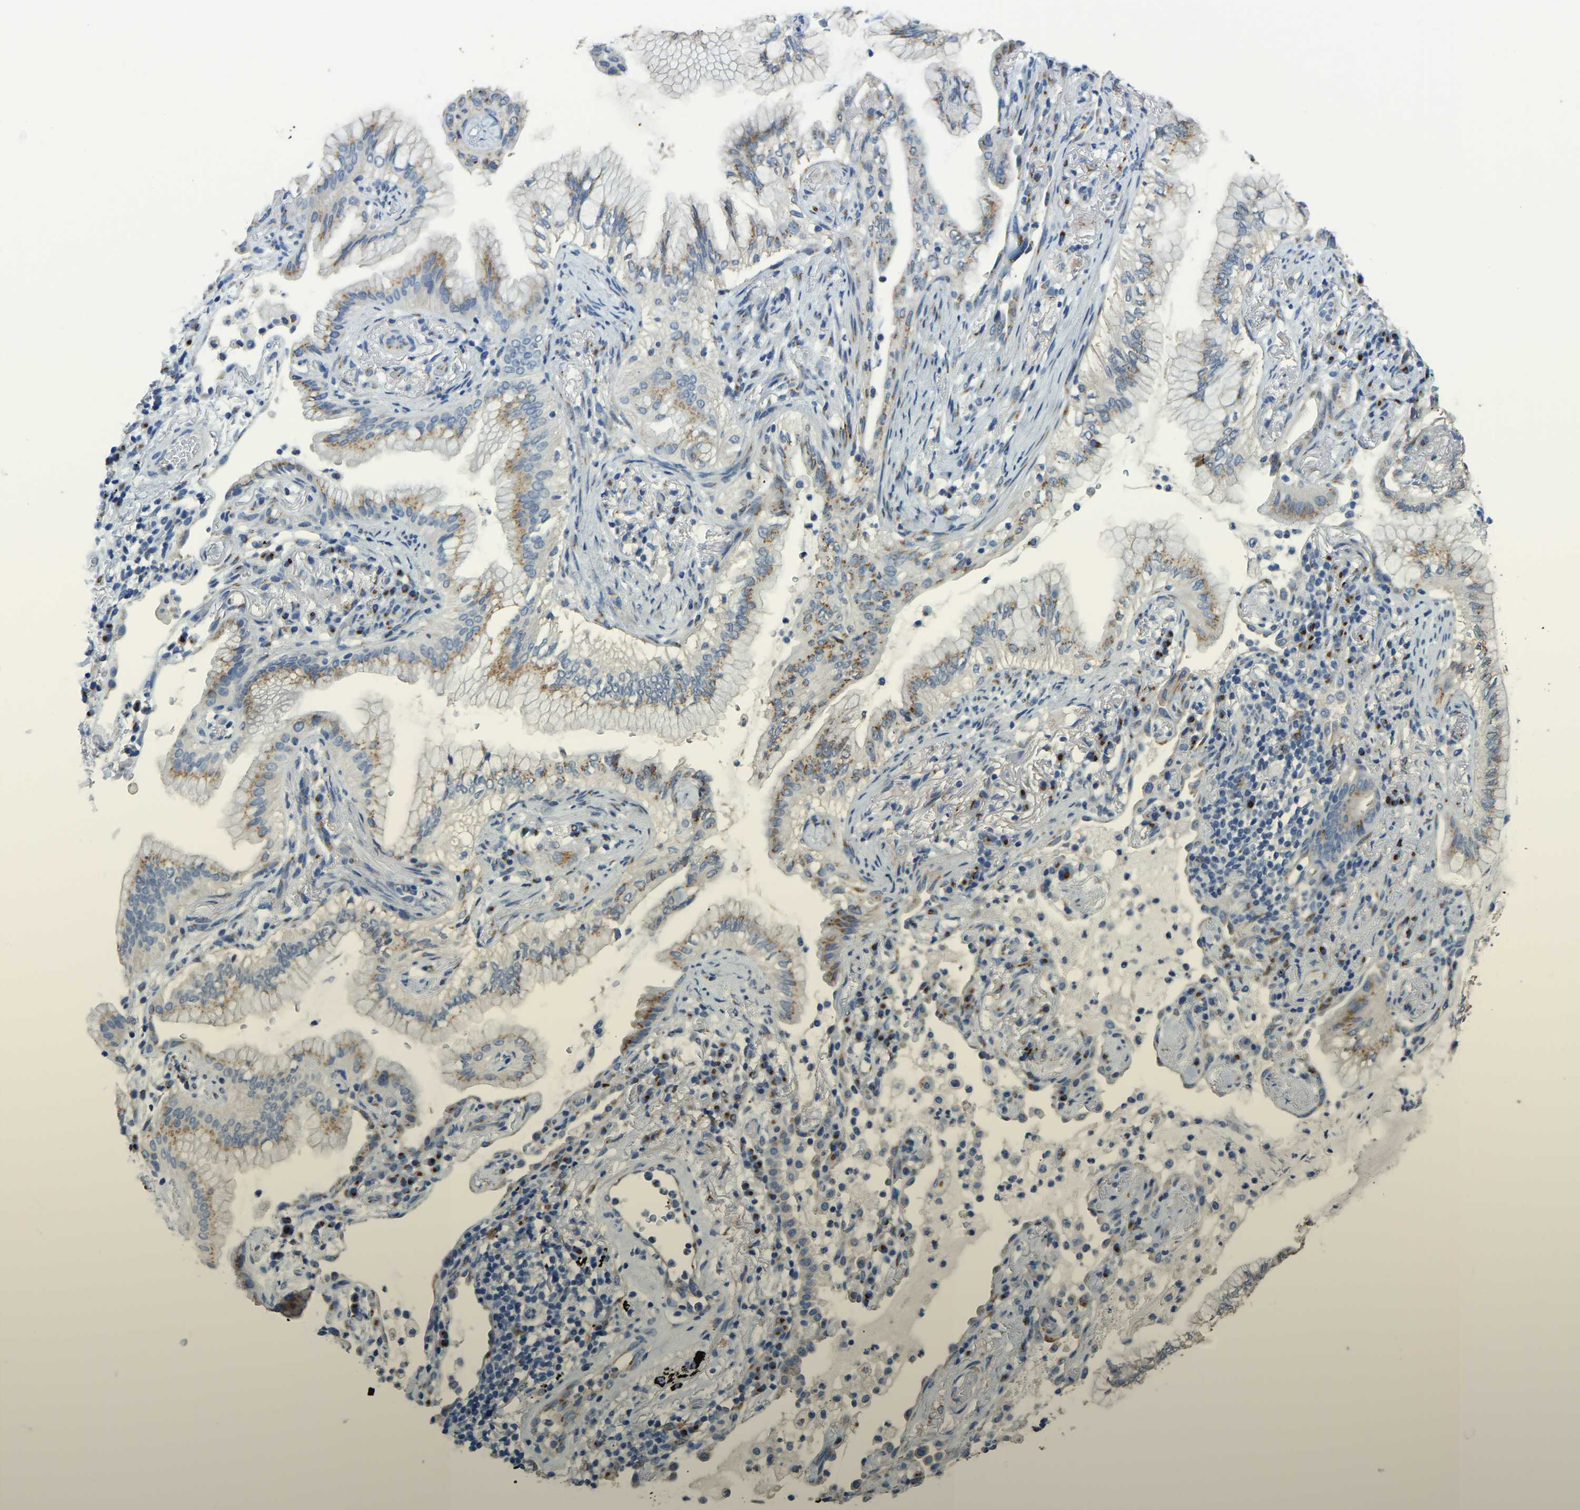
{"staining": {"intensity": "moderate", "quantity": "25%-75%", "location": "cytoplasmic/membranous"}, "tissue": "lung cancer", "cell_type": "Tumor cells", "image_type": "cancer", "snomed": [{"axis": "morphology", "description": "Adenocarcinoma, NOS"}, {"axis": "topography", "description": "Lung"}], "caption": "Brown immunohistochemical staining in human lung adenocarcinoma demonstrates moderate cytoplasmic/membranous staining in approximately 25%-75% of tumor cells.", "gene": "FAM174A", "patient": {"sex": "female", "age": 70}}